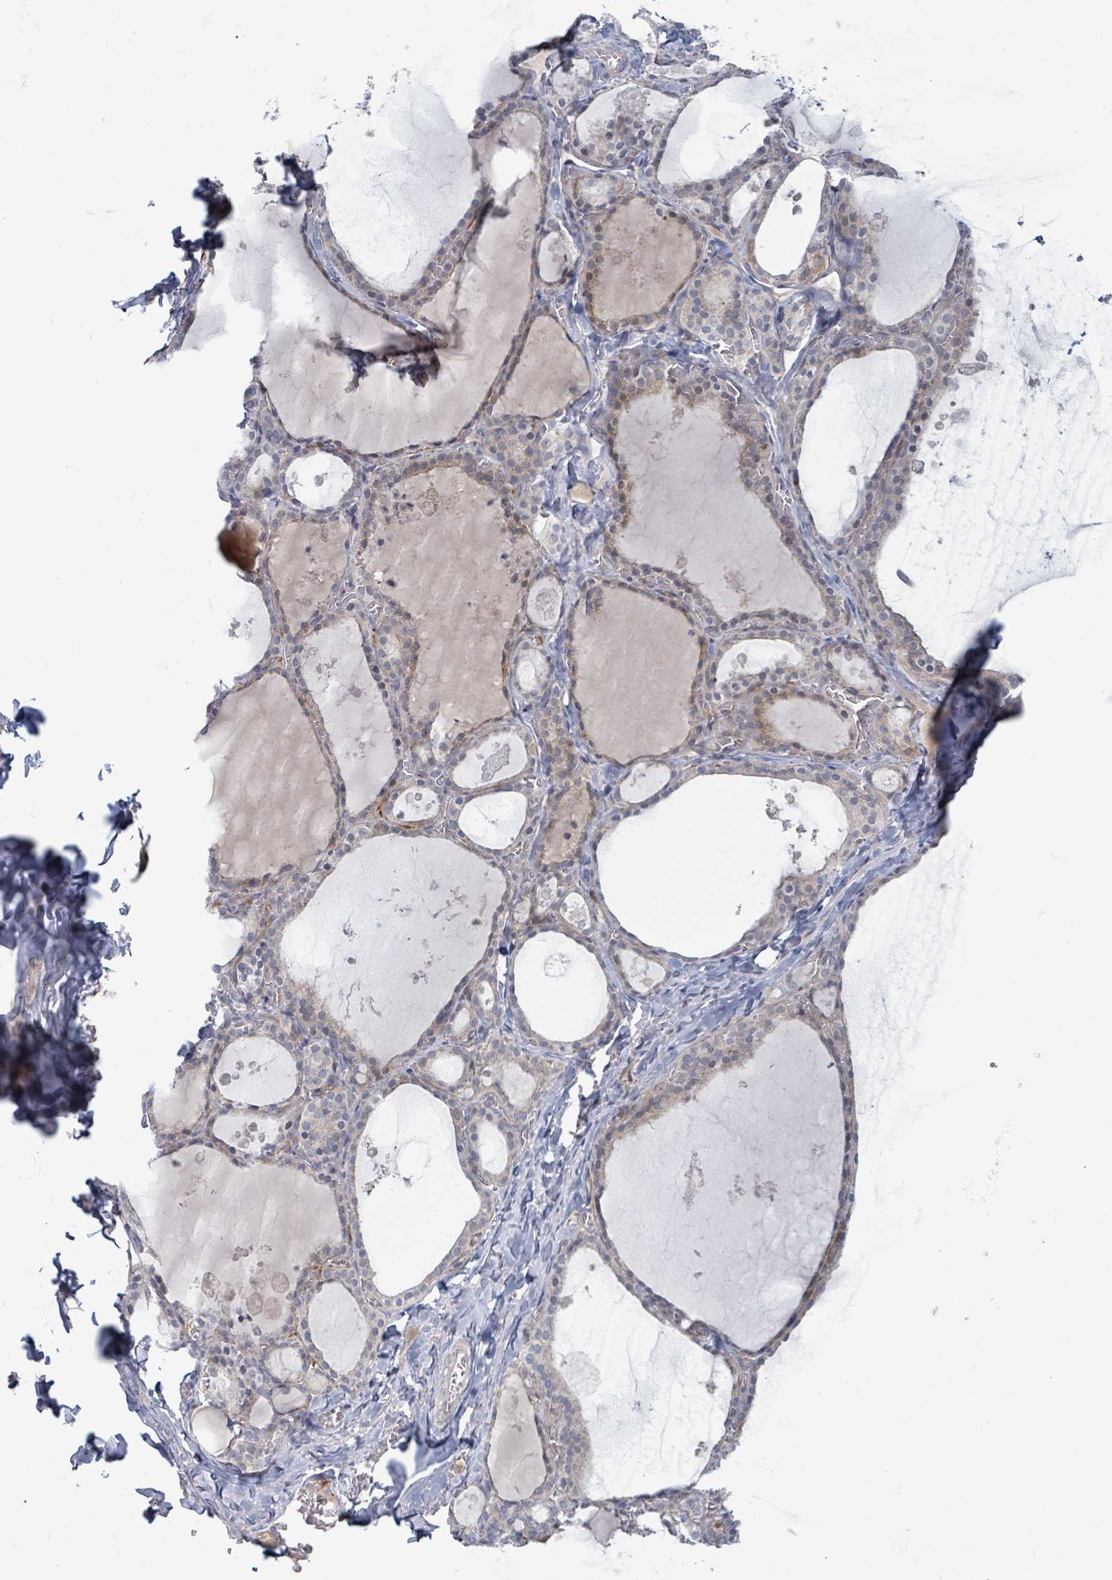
{"staining": {"intensity": "weak", "quantity": "<25%", "location": "cytoplasmic/membranous"}, "tissue": "thyroid gland", "cell_type": "Glandular cells", "image_type": "normal", "snomed": [{"axis": "morphology", "description": "Normal tissue, NOS"}, {"axis": "topography", "description": "Thyroid gland"}], "caption": "Immunohistochemical staining of unremarkable human thyroid gland exhibits no significant positivity in glandular cells. (Brightfield microscopy of DAB immunohistochemistry (IHC) at high magnification).", "gene": "COL5A3", "patient": {"sex": "male", "age": 56}}